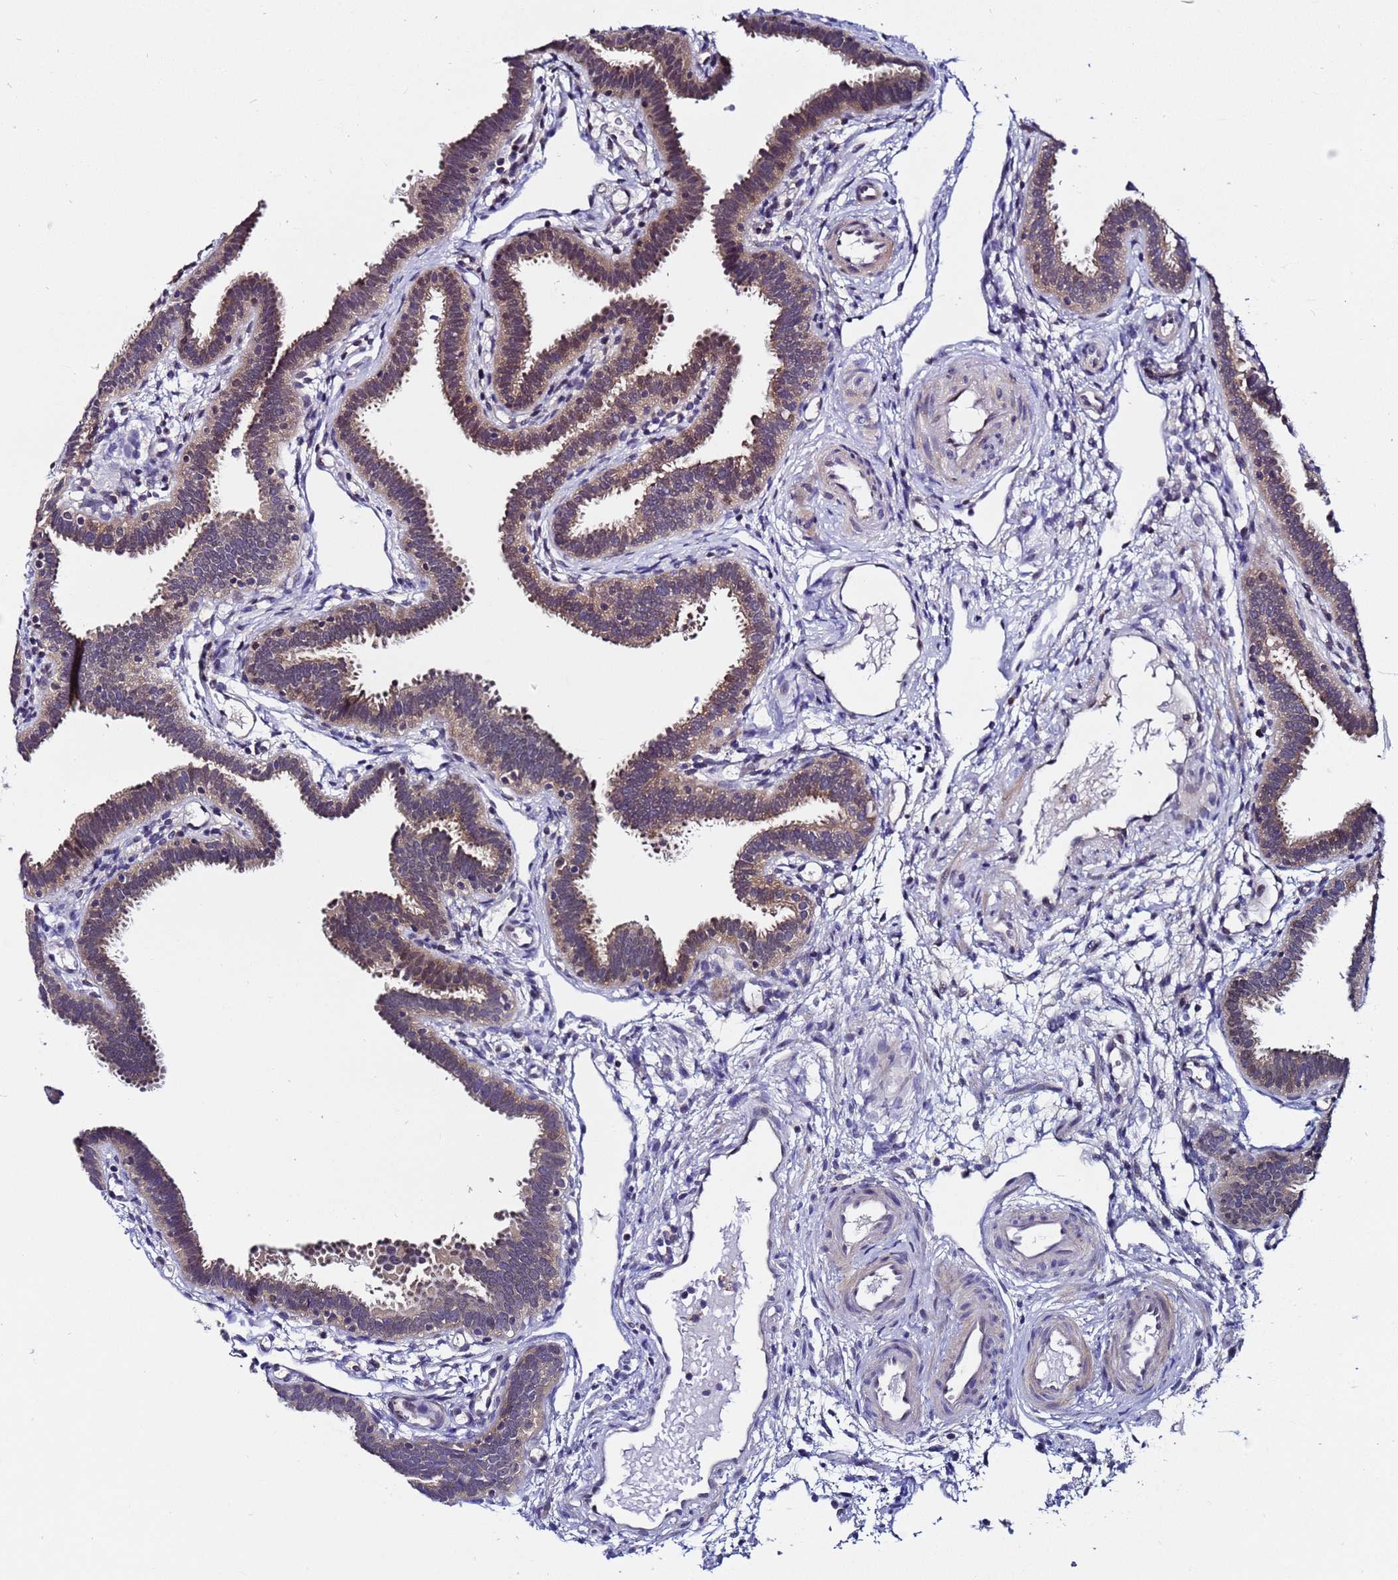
{"staining": {"intensity": "moderate", "quantity": "25%-75%", "location": "cytoplasmic/membranous"}, "tissue": "fallopian tube", "cell_type": "Glandular cells", "image_type": "normal", "snomed": [{"axis": "morphology", "description": "Normal tissue, NOS"}, {"axis": "topography", "description": "Fallopian tube"}], "caption": "This image displays immunohistochemistry staining of normal fallopian tube, with medium moderate cytoplasmic/membranous expression in about 25%-75% of glandular cells.", "gene": "ANAPC13", "patient": {"sex": "female", "age": 37}}